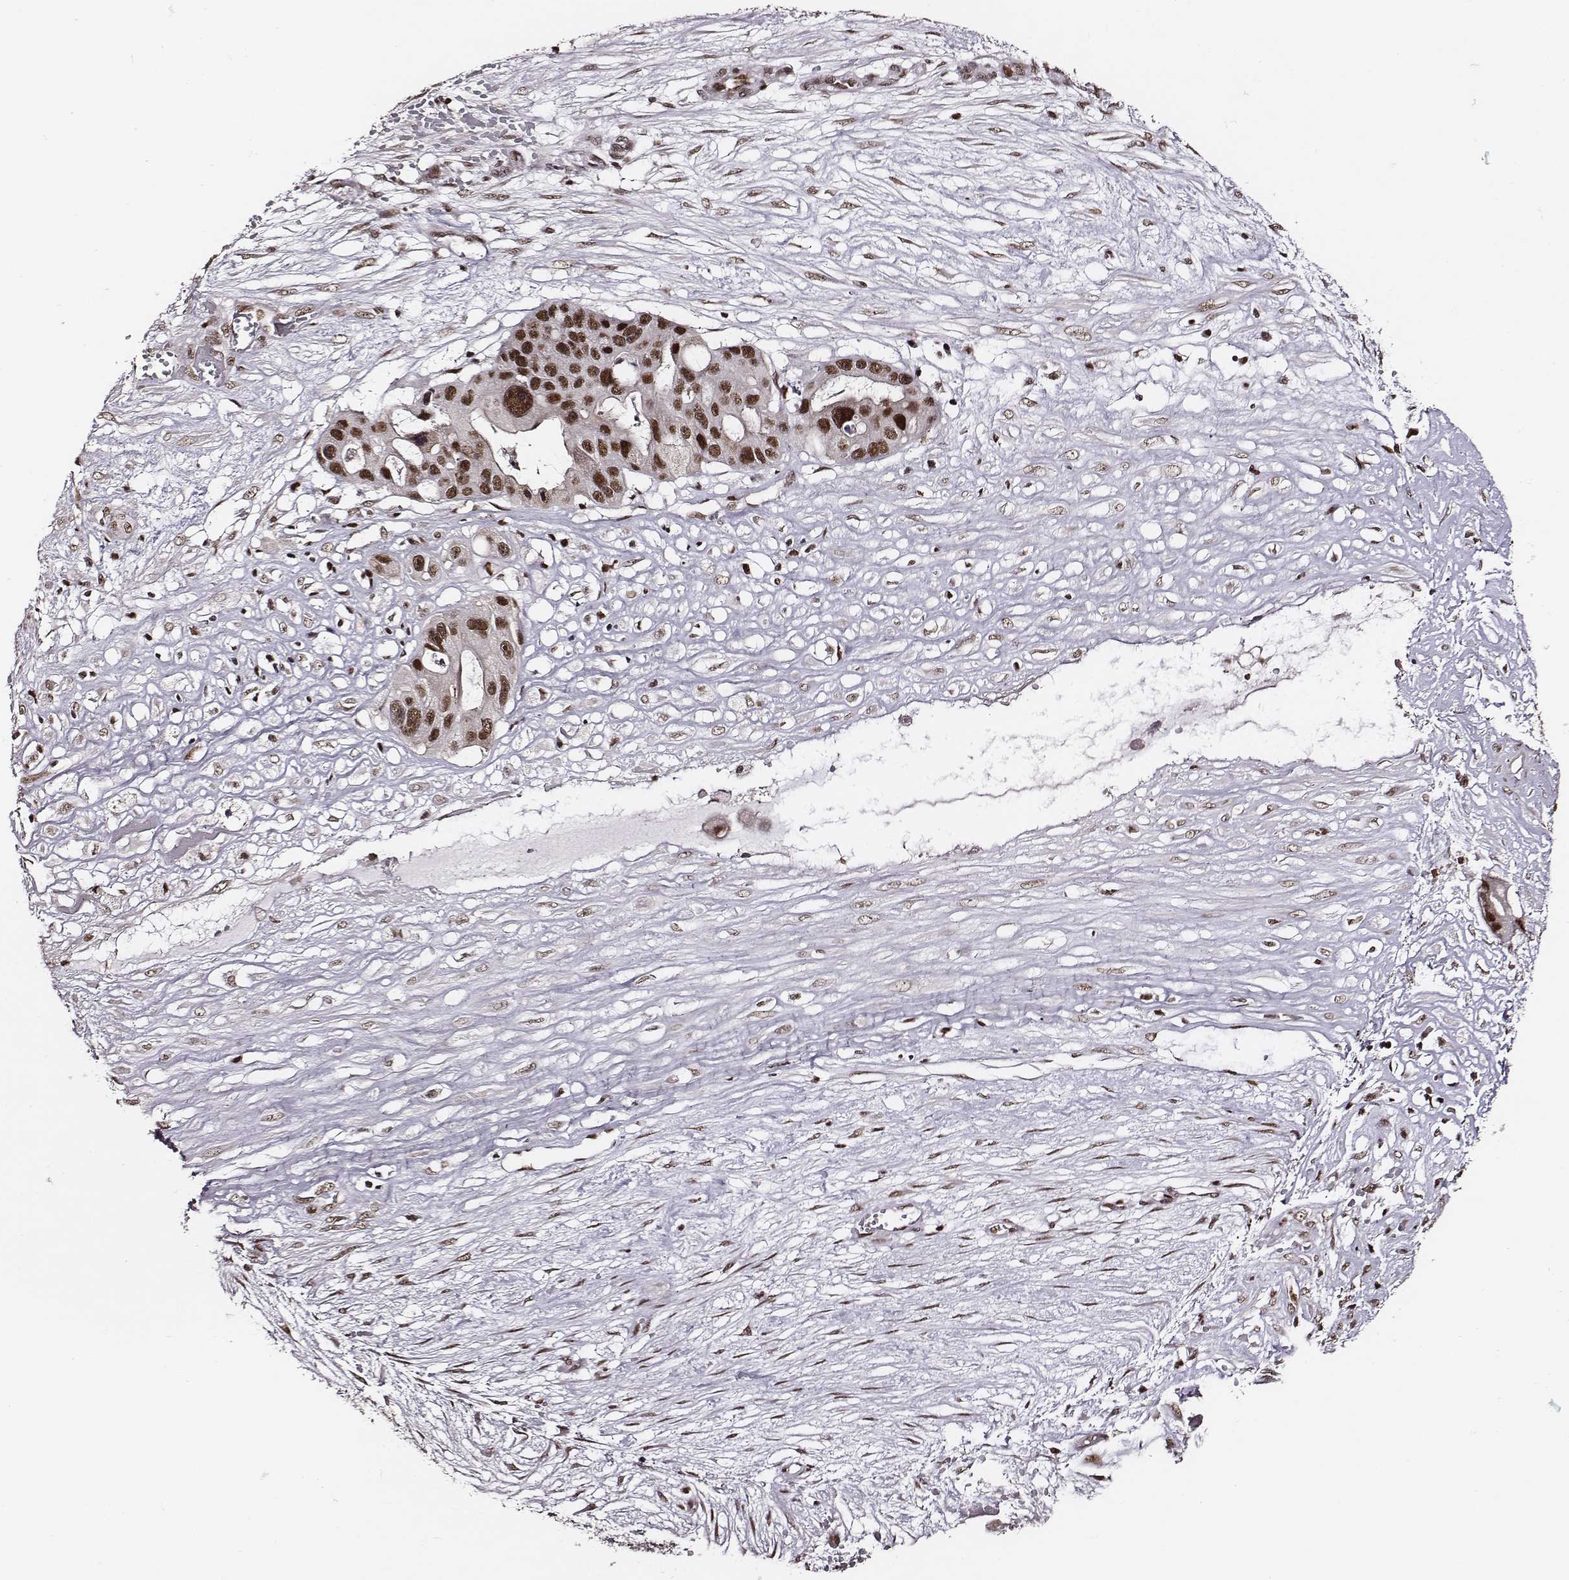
{"staining": {"intensity": "strong", "quantity": ">75%", "location": "nuclear"}, "tissue": "ovarian cancer", "cell_type": "Tumor cells", "image_type": "cancer", "snomed": [{"axis": "morphology", "description": "Cystadenocarcinoma, serous, NOS"}, {"axis": "topography", "description": "Ovary"}], "caption": "Ovarian serous cystadenocarcinoma stained with DAB (3,3'-diaminobenzidine) IHC displays high levels of strong nuclear staining in approximately >75% of tumor cells.", "gene": "PPARA", "patient": {"sex": "female", "age": 56}}